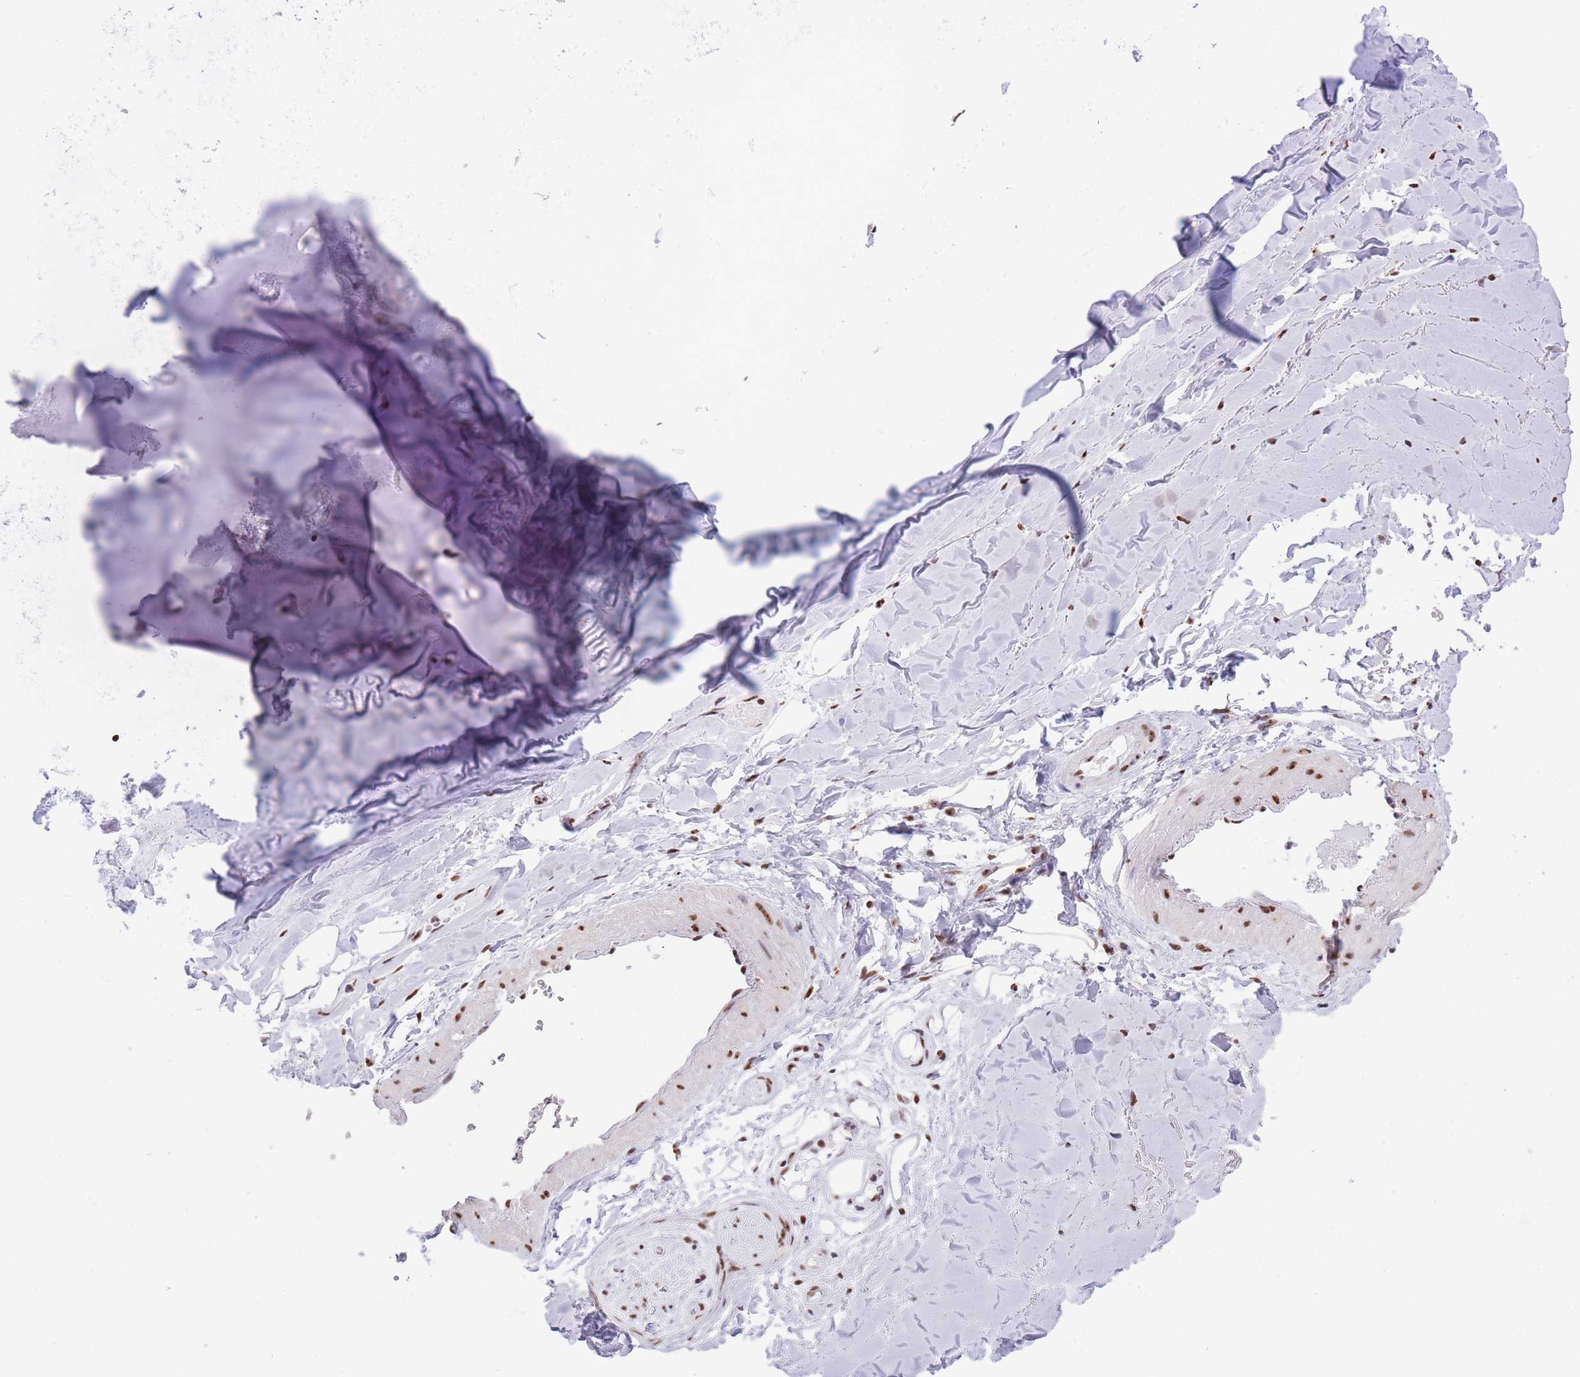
{"staining": {"intensity": "negative", "quantity": "none", "location": "none"}, "tissue": "adipose tissue", "cell_type": "Adipocytes", "image_type": "normal", "snomed": [{"axis": "morphology", "description": "Normal tissue, NOS"}, {"axis": "topography", "description": "Cartilage tissue"}], "caption": "The histopathology image demonstrates no staining of adipocytes in normal adipose tissue.", "gene": "EVC2", "patient": {"sex": "male", "age": 80}}